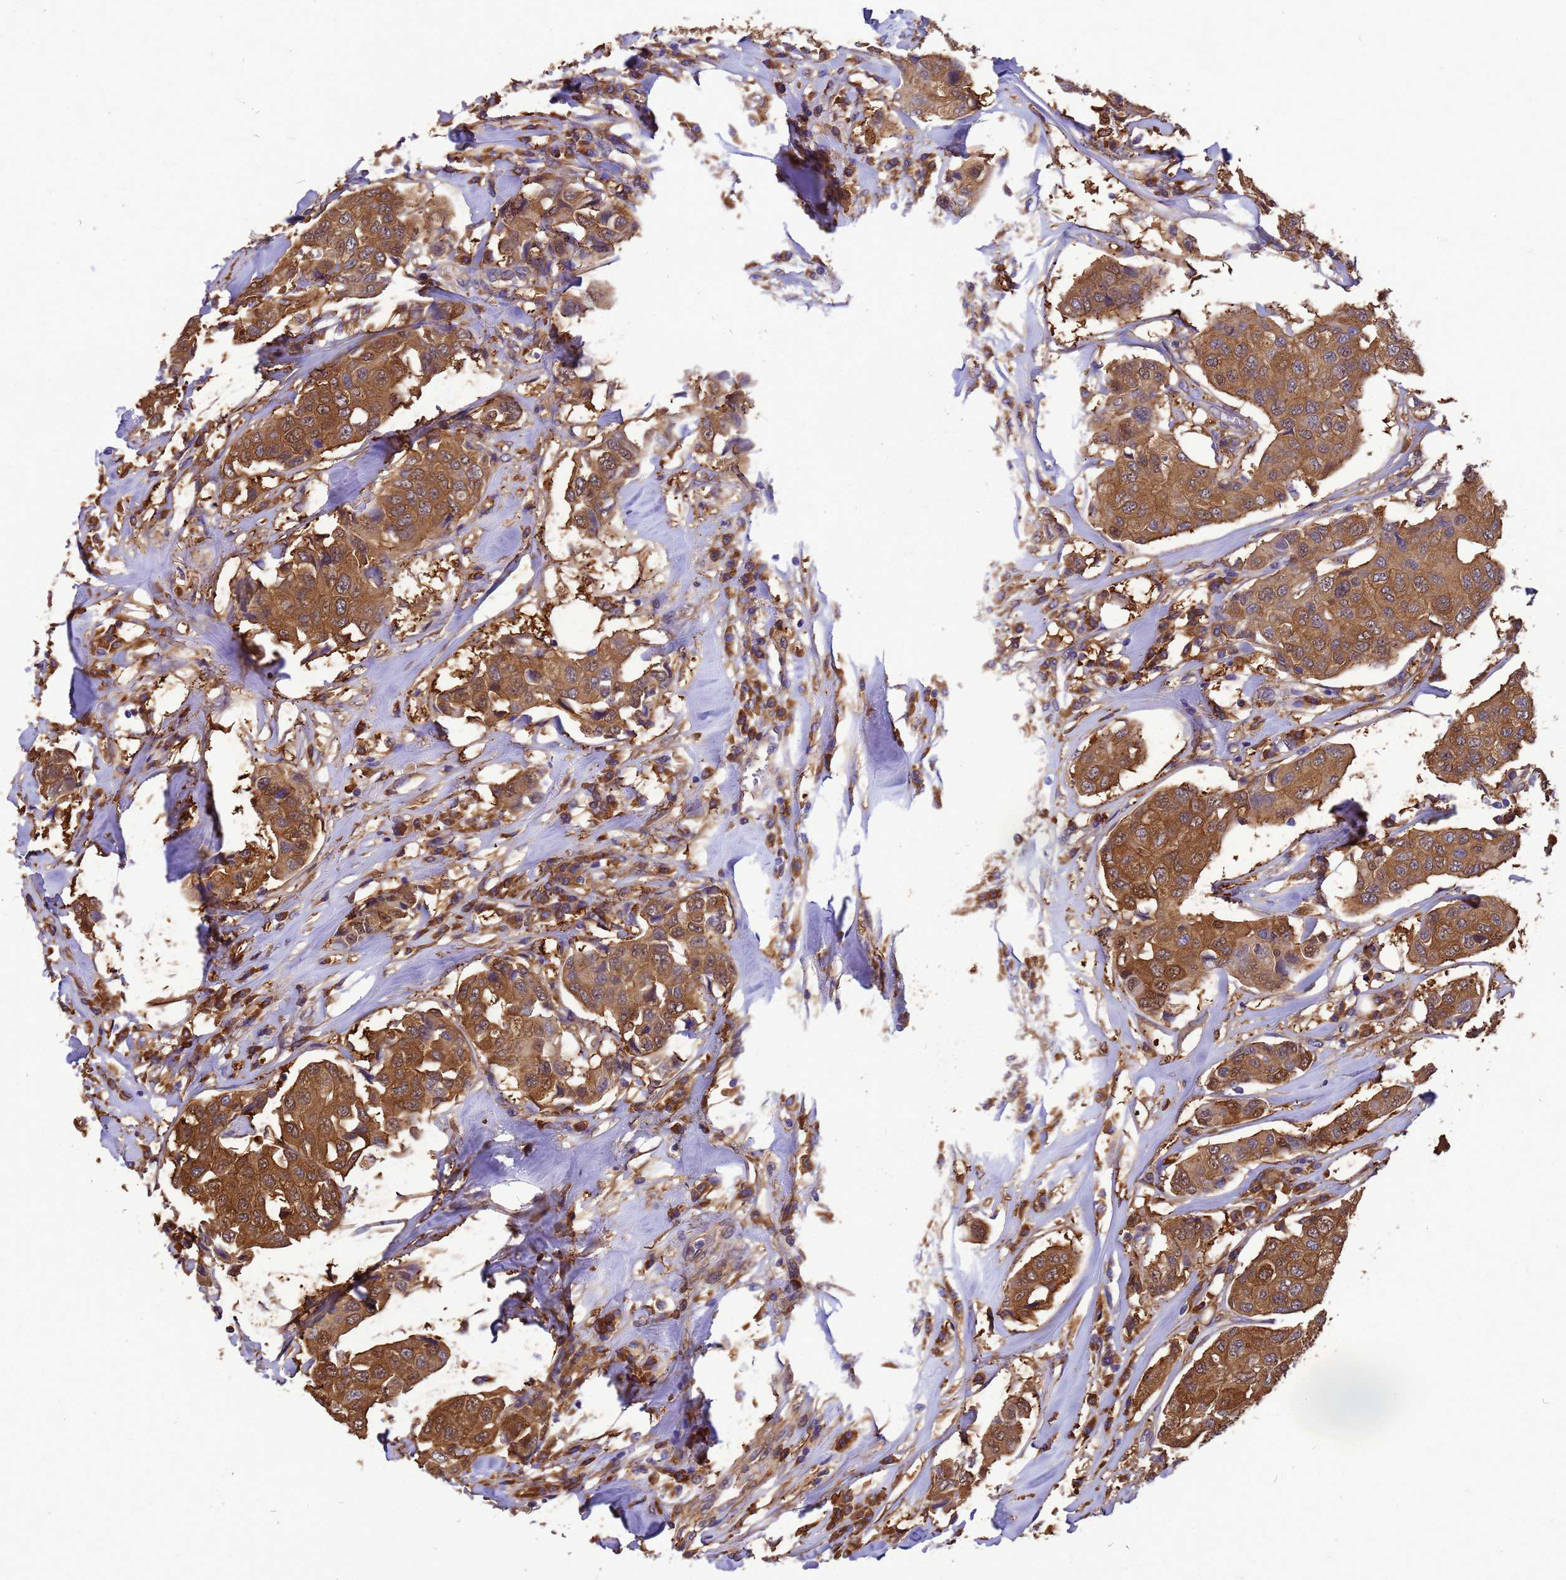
{"staining": {"intensity": "moderate", "quantity": ">75%", "location": "cytoplasmic/membranous"}, "tissue": "breast cancer", "cell_type": "Tumor cells", "image_type": "cancer", "snomed": [{"axis": "morphology", "description": "Duct carcinoma"}, {"axis": "topography", "description": "Breast"}], "caption": "The immunohistochemical stain shows moderate cytoplasmic/membranous expression in tumor cells of intraductal carcinoma (breast) tissue.", "gene": "GID4", "patient": {"sex": "female", "age": 80}}